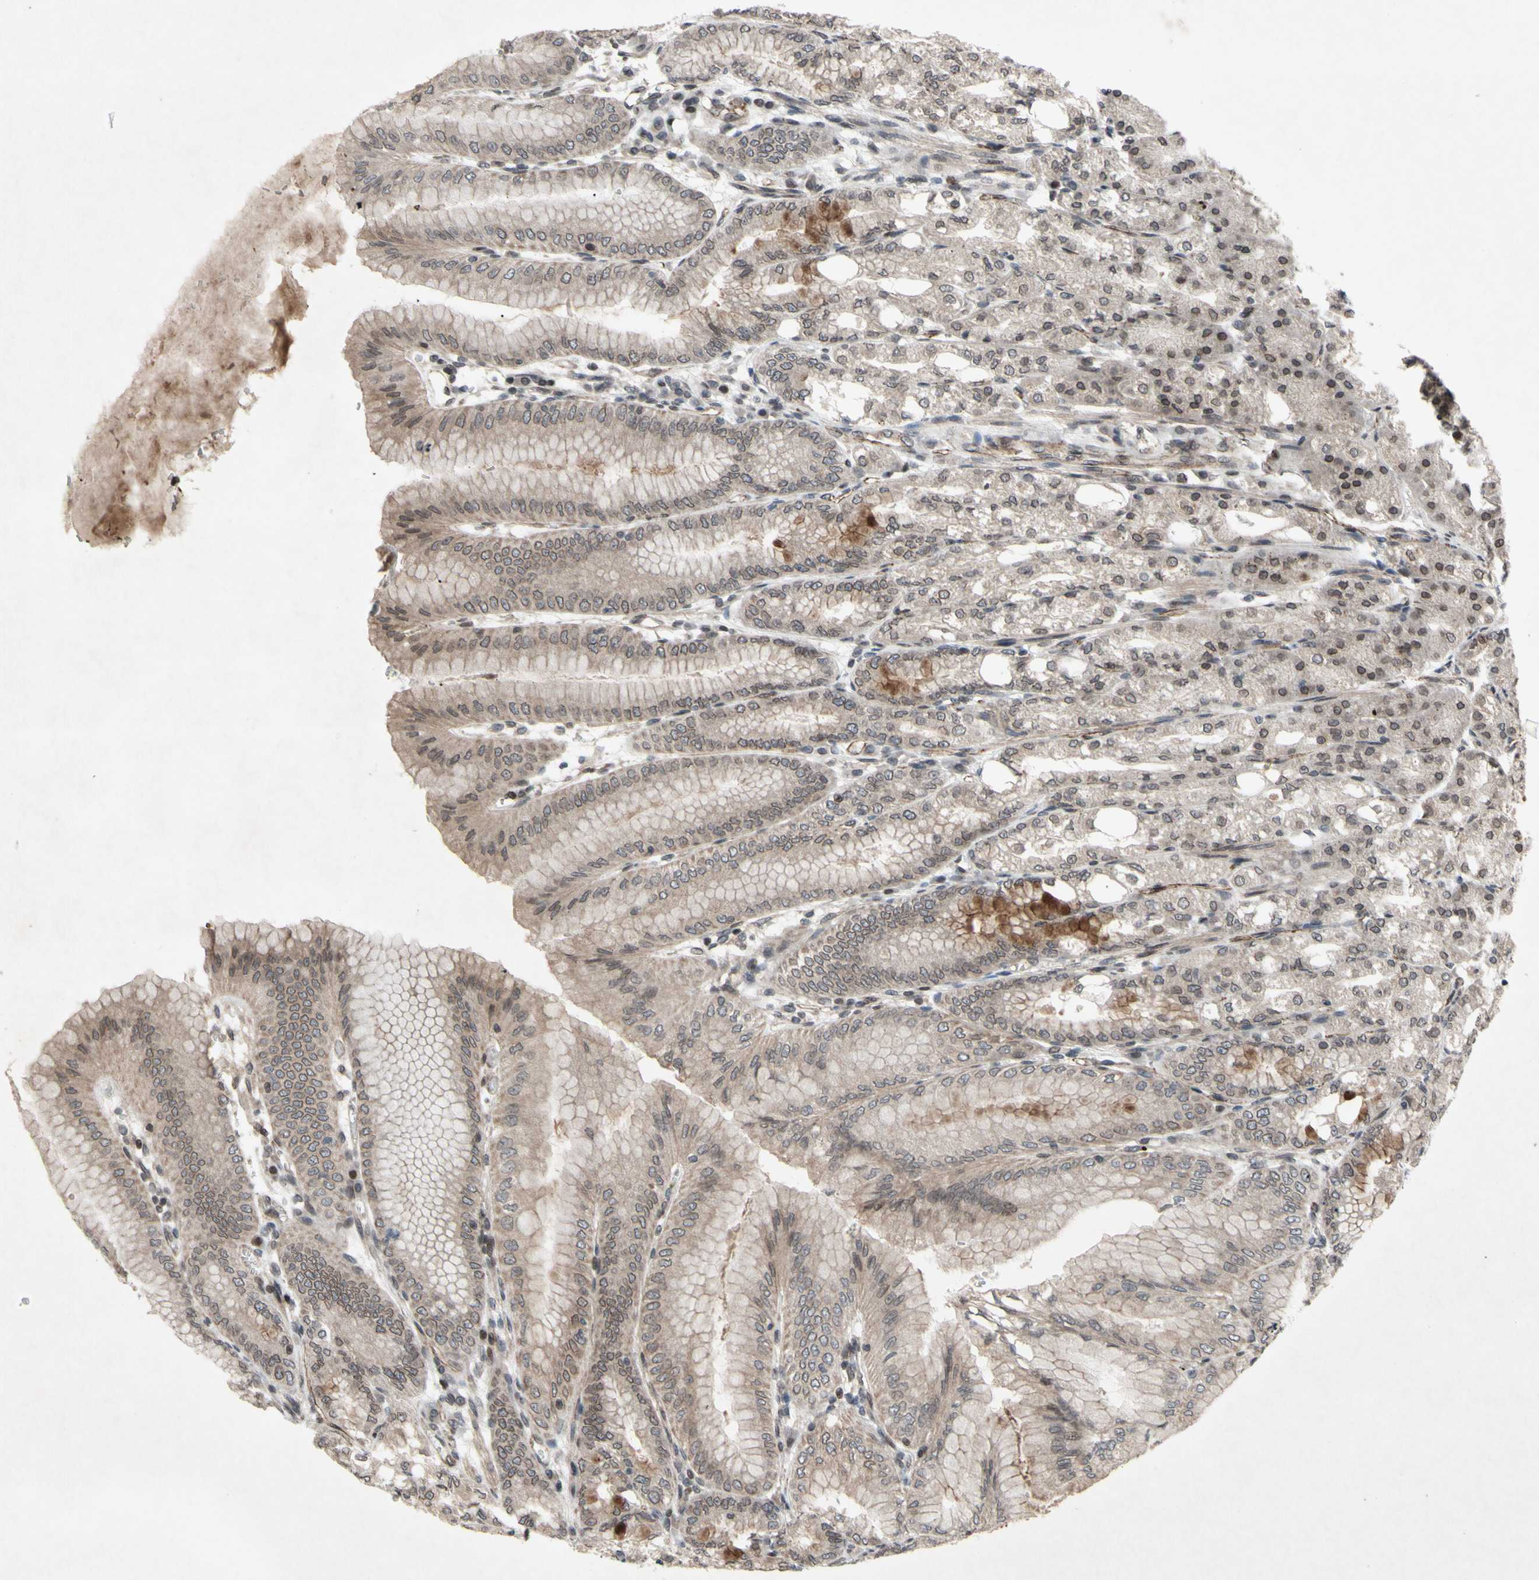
{"staining": {"intensity": "weak", "quantity": "25%-75%", "location": "cytoplasmic/membranous,nuclear"}, "tissue": "stomach", "cell_type": "Glandular cells", "image_type": "normal", "snomed": [{"axis": "morphology", "description": "Normal tissue, NOS"}, {"axis": "topography", "description": "Stomach, lower"}], "caption": "Immunohistochemistry (IHC) of normal human stomach demonstrates low levels of weak cytoplasmic/membranous,nuclear expression in about 25%-75% of glandular cells.", "gene": "XPO1", "patient": {"sex": "male", "age": 71}}